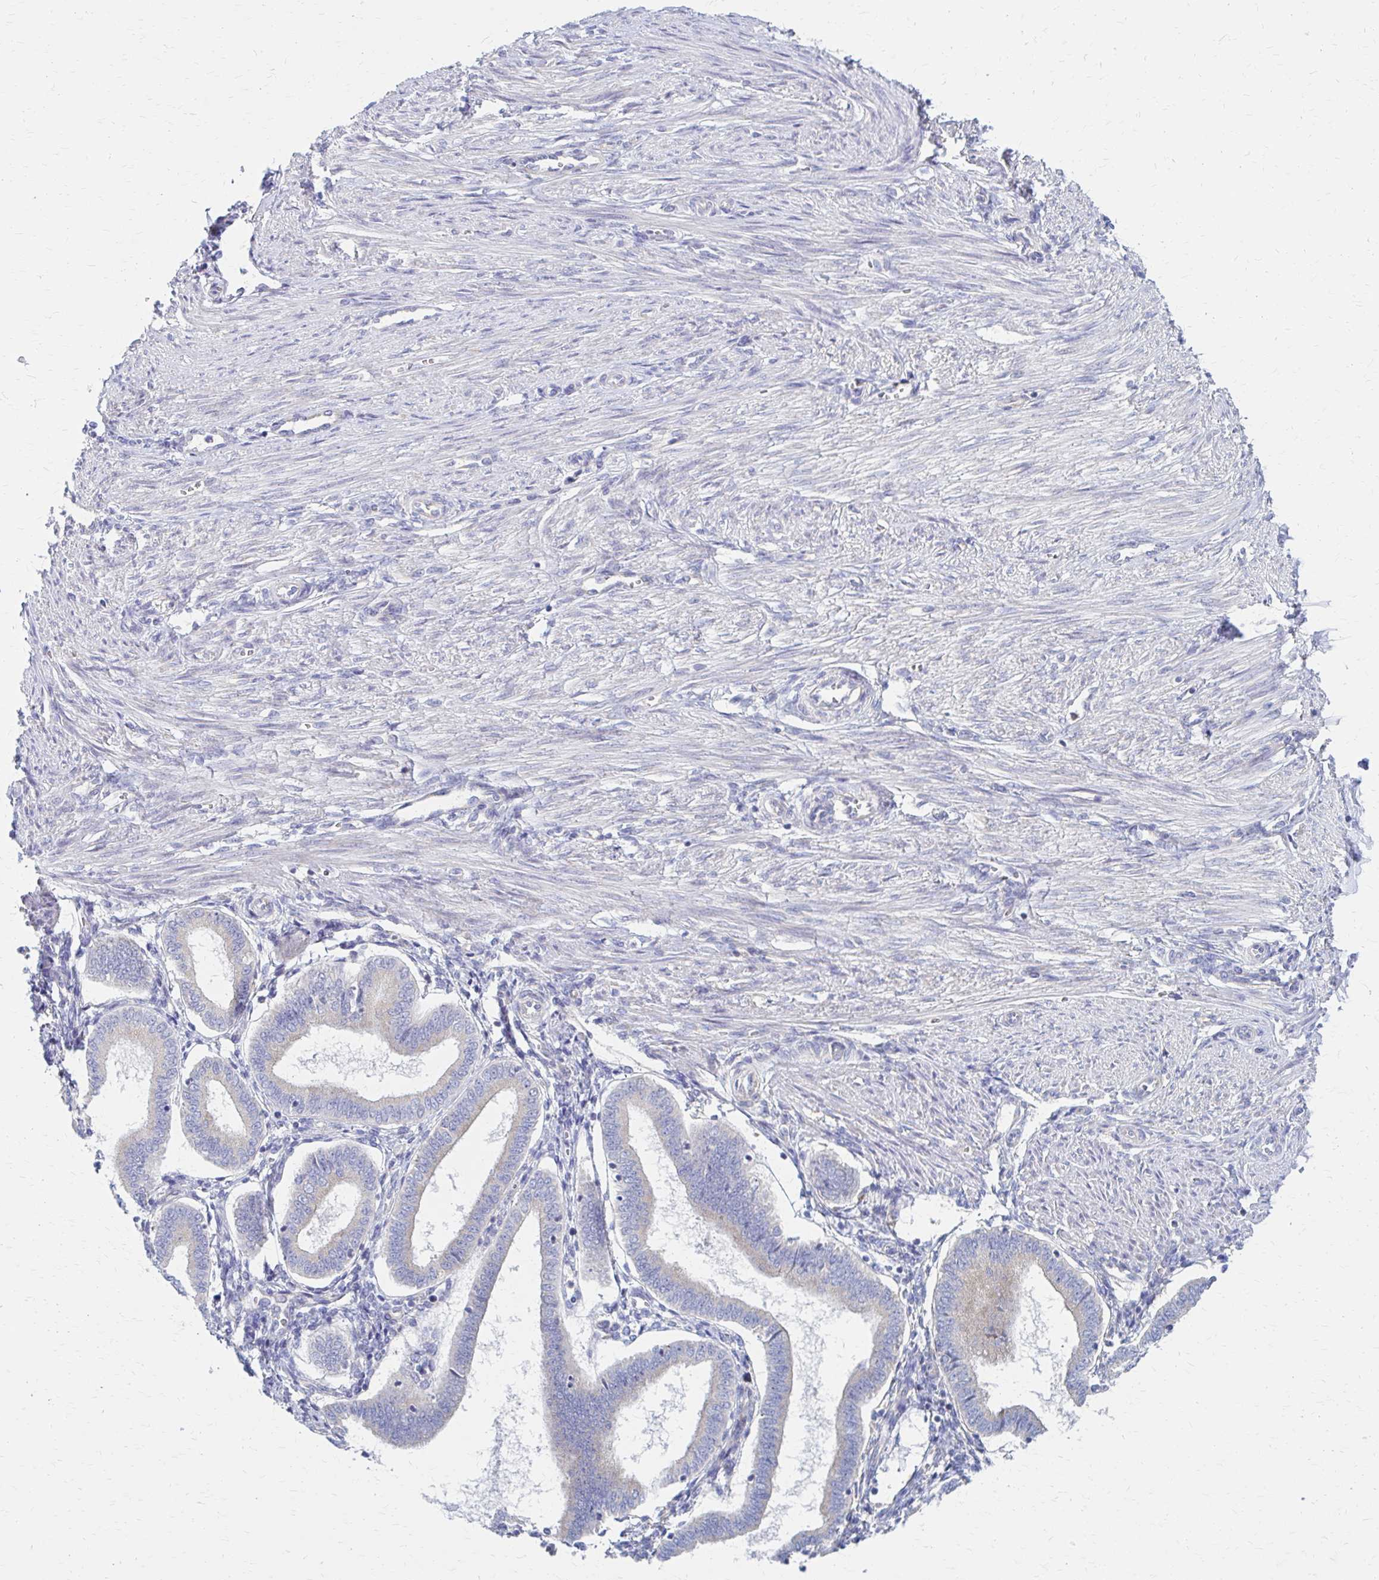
{"staining": {"intensity": "negative", "quantity": "none", "location": "none"}, "tissue": "endometrium", "cell_type": "Cells in endometrial stroma", "image_type": "normal", "snomed": [{"axis": "morphology", "description": "Normal tissue, NOS"}, {"axis": "topography", "description": "Endometrium"}], "caption": "Immunohistochemistry (IHC) of unremarkable human endometrium displays no positivity in cells in endometrial stroma.", "gene": "RPL27A", "patient": {"sex": "female", "age": 24}}